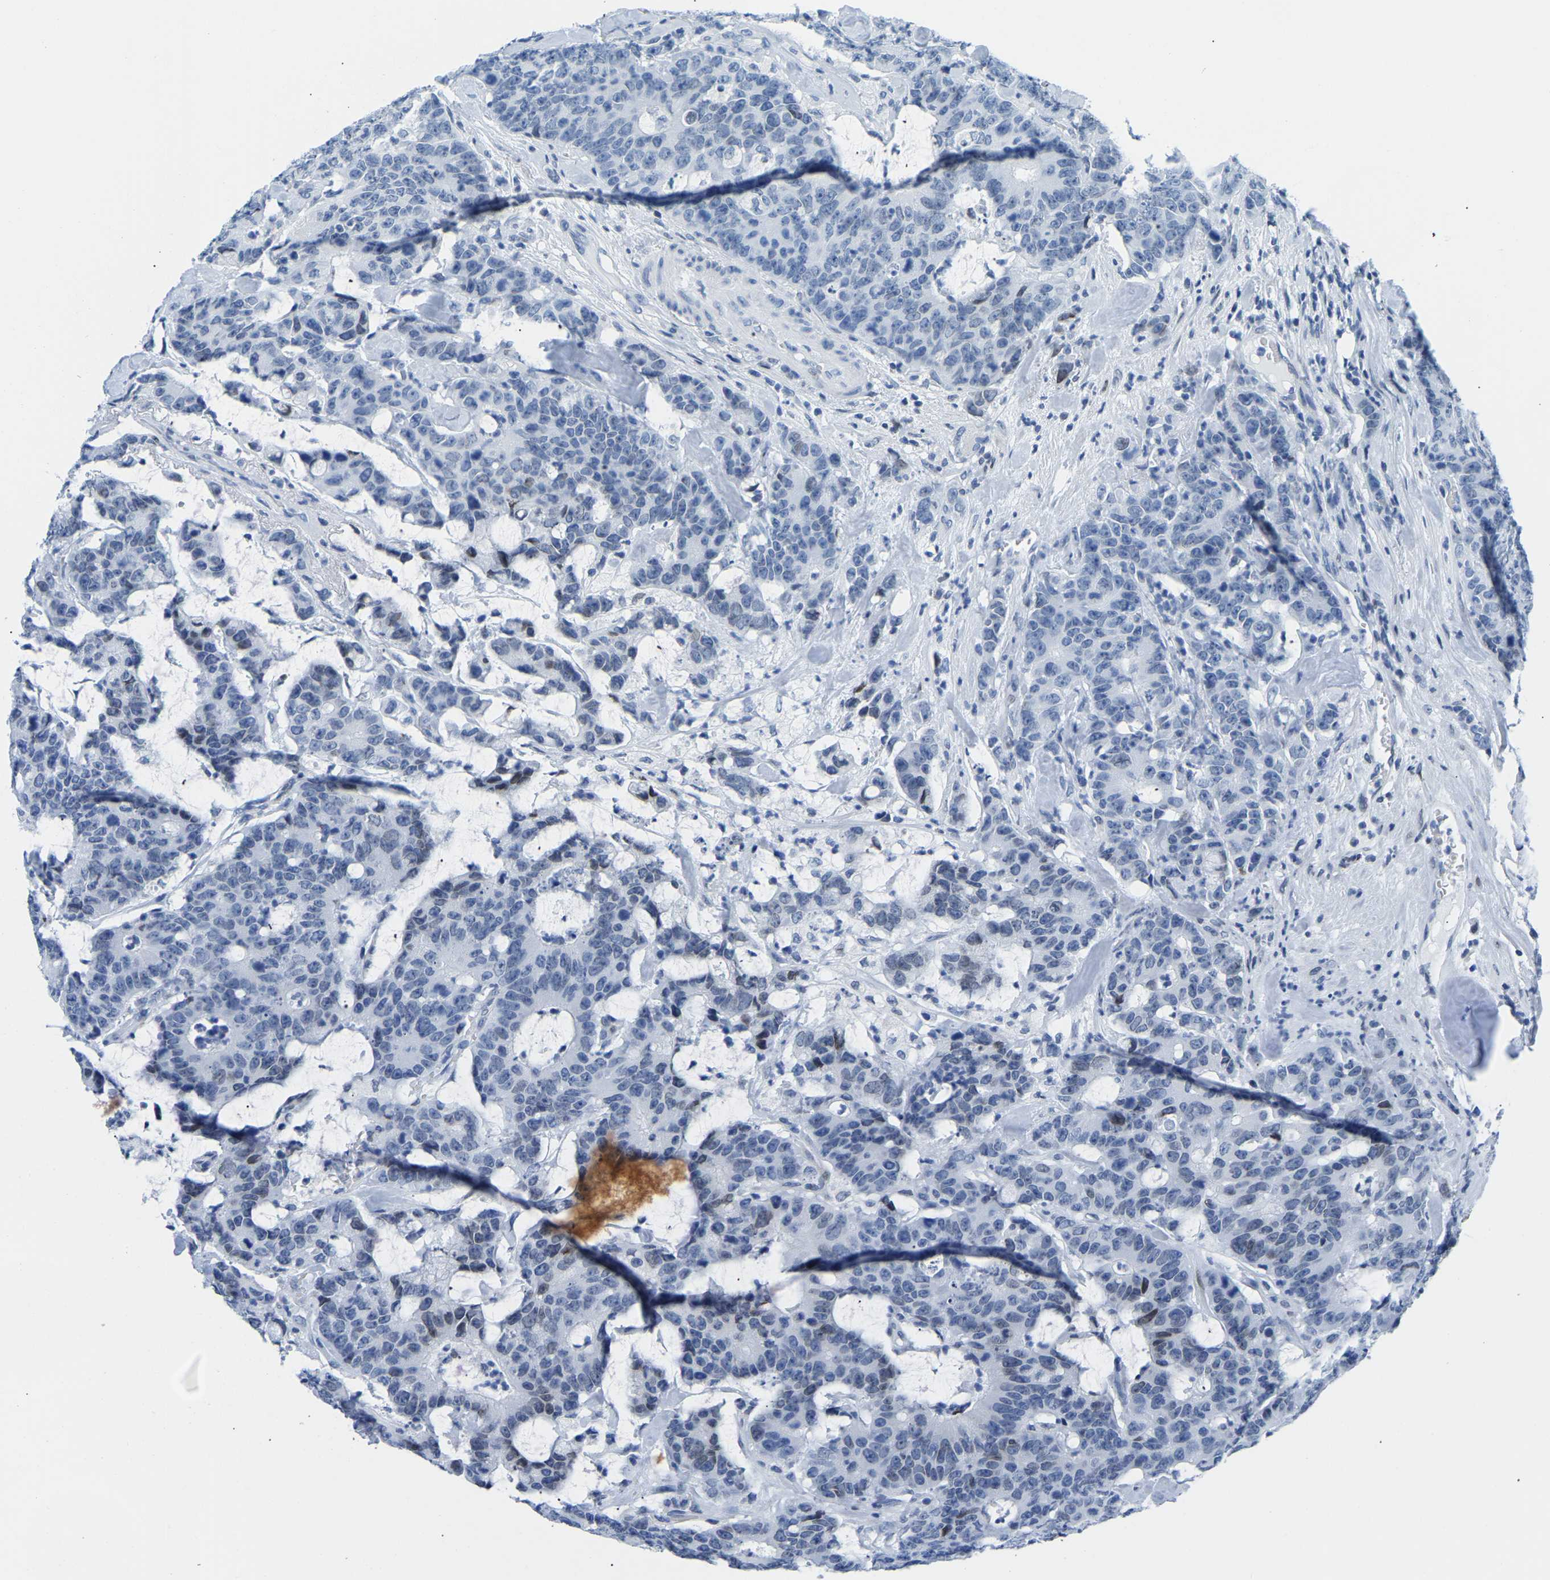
{"staining": {"intensity": "weak", "quantity": "<25%", "location": "cytoplasmic/membranous"}, "tissue": "colorectal cancer", "cell_type": "Tumor cells", "image_type": "cancer", "snomed": [{"axis": "morphology", "description": "Adenocarcinoma, NOS"}, {"axis": "topography", "description": "Colon"}], "caption": "Human colorectal cancer stained for a protein using immunohistochemistry demonstrates no positivity in tumor cells.", "gene": "UPK3A", "patient": {"sex": "female", "age": 86}}